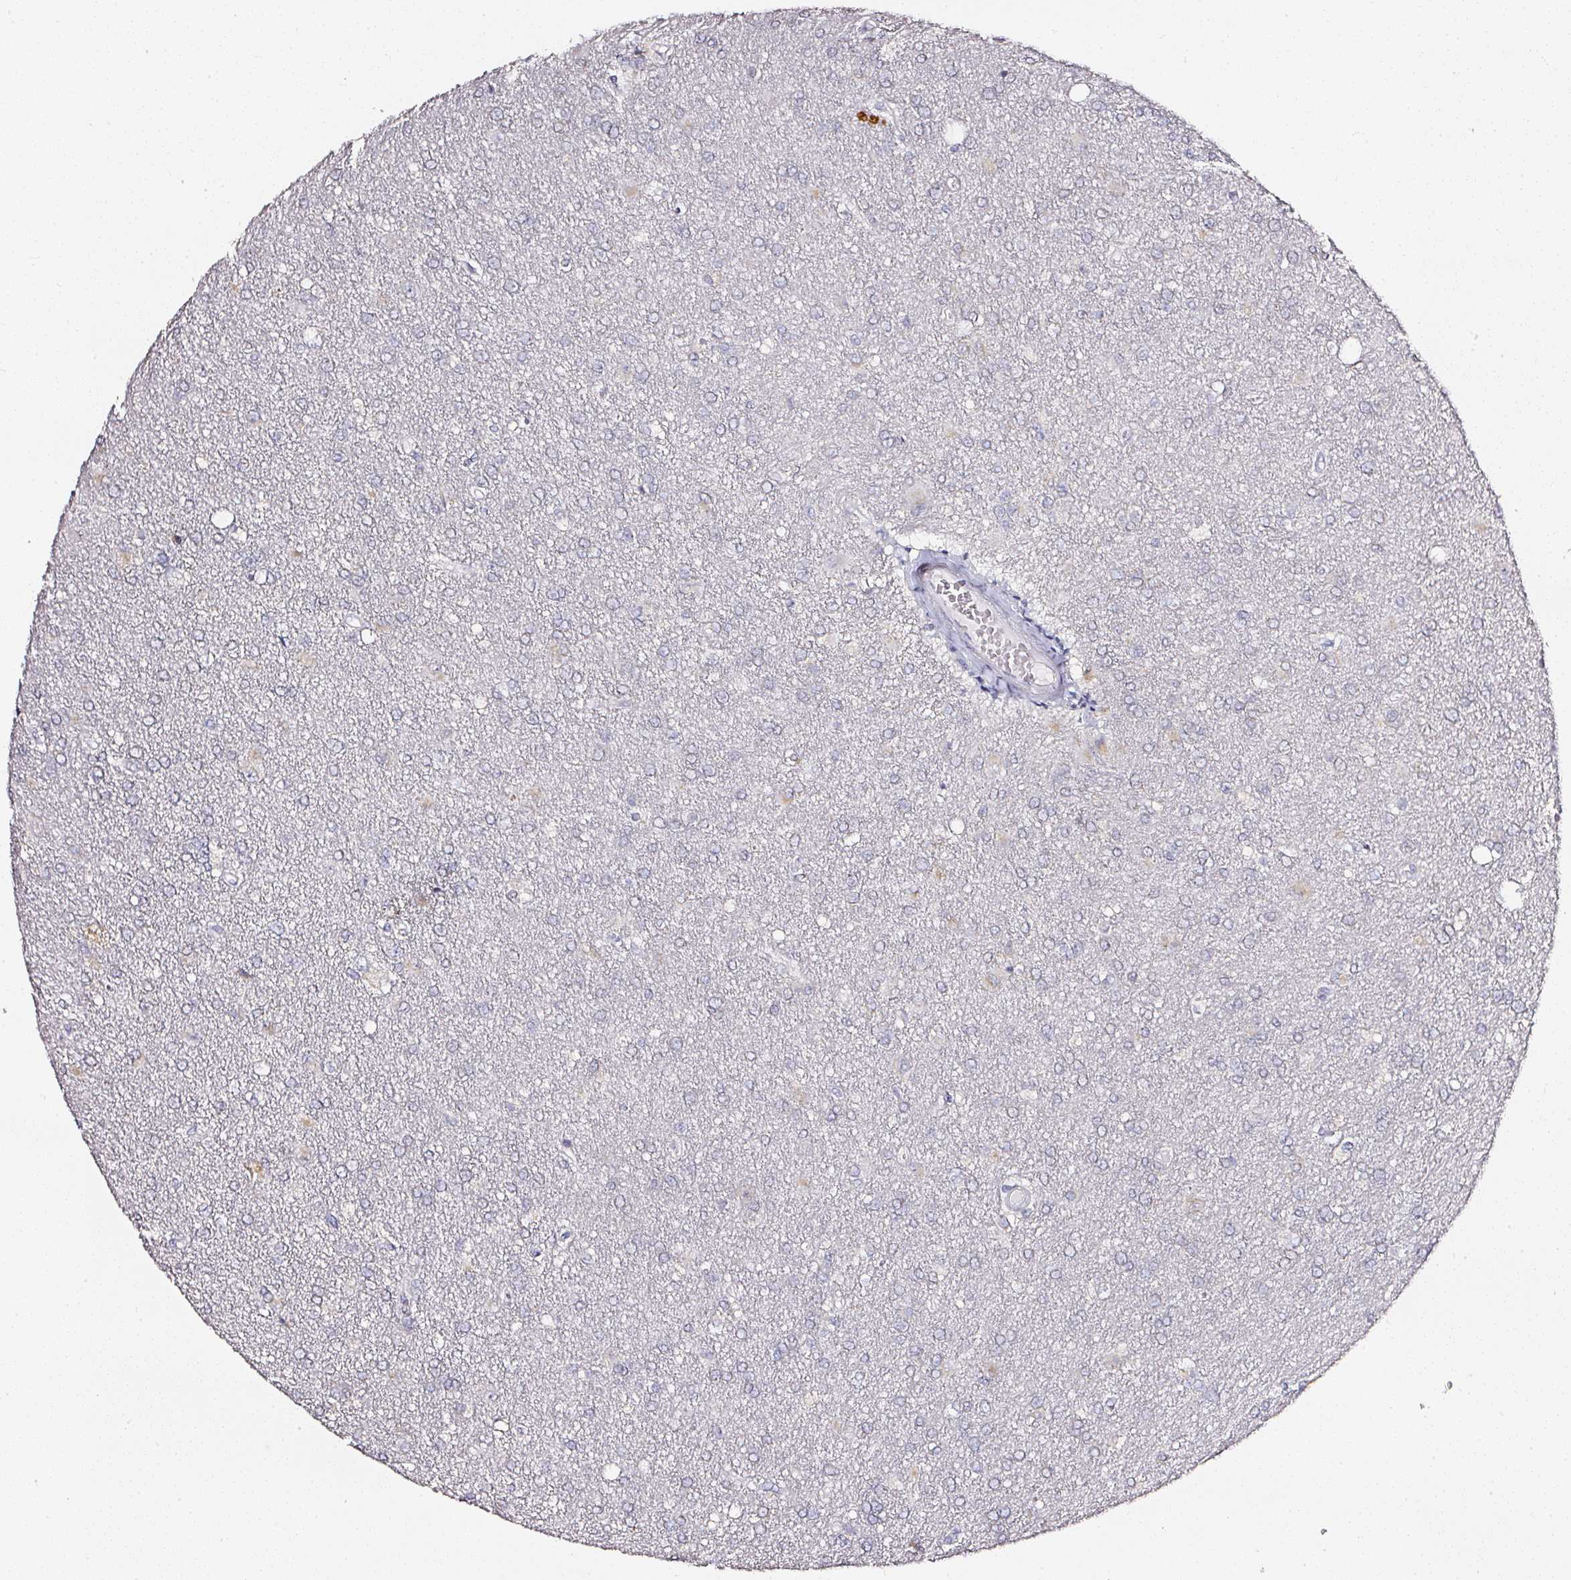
{"staining": {"intensity": "negative", "quantity": "none", "location": "none"}, "tissue": "glioma", "cell_type": "Tumor cells", "image_type": "cancer", "snomed": [{"axis": "morphology", "description": "Glioma, malignant, High grade"}, {"axis": "topography", "description": "Brain"}], "caption": "The photomicrograph displays no staining of tumor cells in malignant glioma (high-grade).", "gene": "NTRK1", "patient": {"sex": "male", "age": 67}}